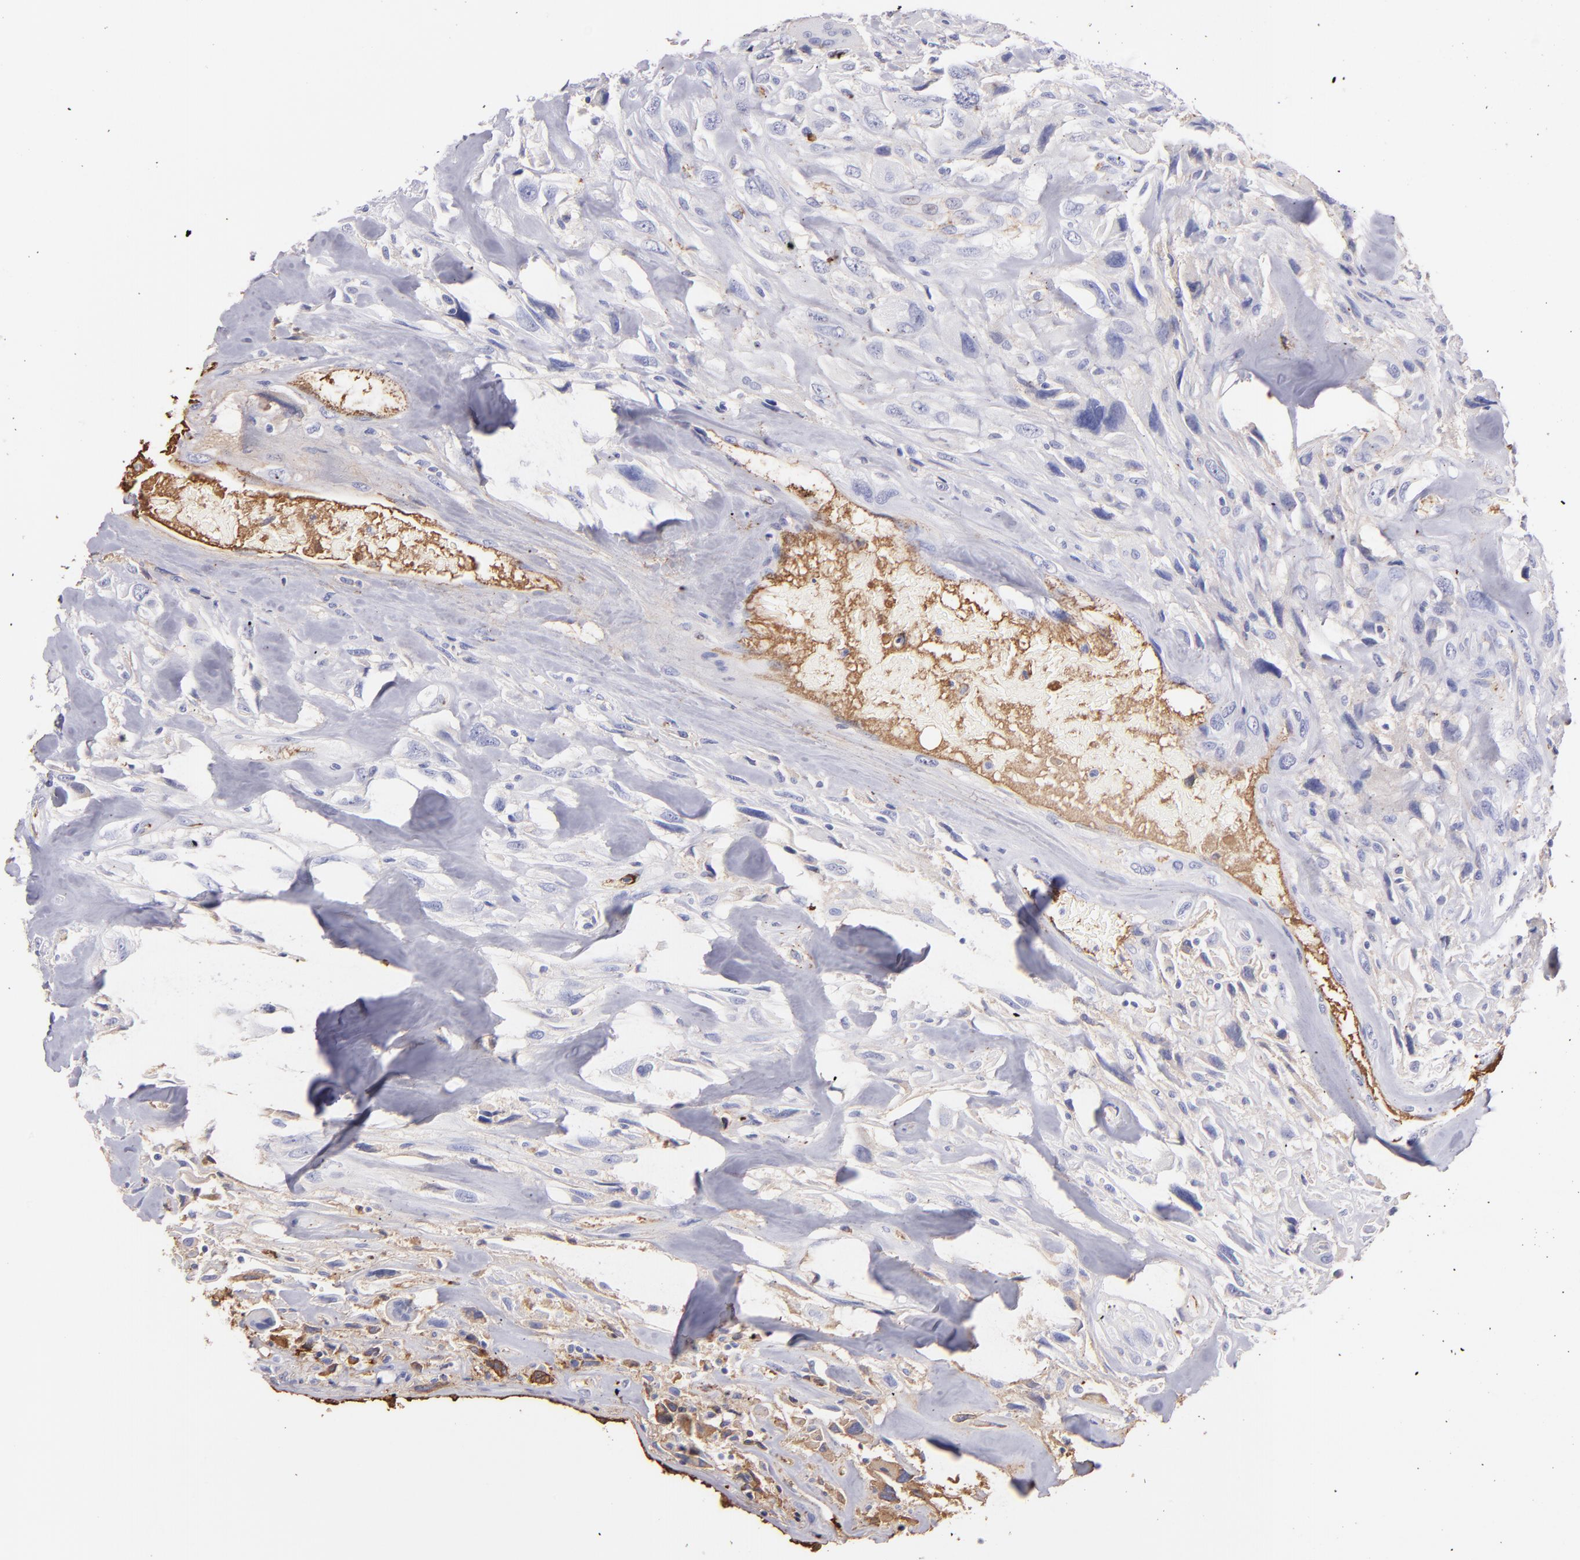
{"staining": {"intensity": "negative", "quantity": "none", "location": "none"}, "tissue": "breast cancer", "cell_type": "Tumor cells", "image_type": "cancer", "snomed": [{"axis": "morphology", "description": "Neoplasm, malignant, NOS"}, {"axis": "topography", "description": "Breast"}], "caption": "Immunohistochemical staining of human malignant neoplasm (breast) displays no significant positivity in tumor cells.", "gene": "FGB", "patient": {"sex": "female", "age": 50}}